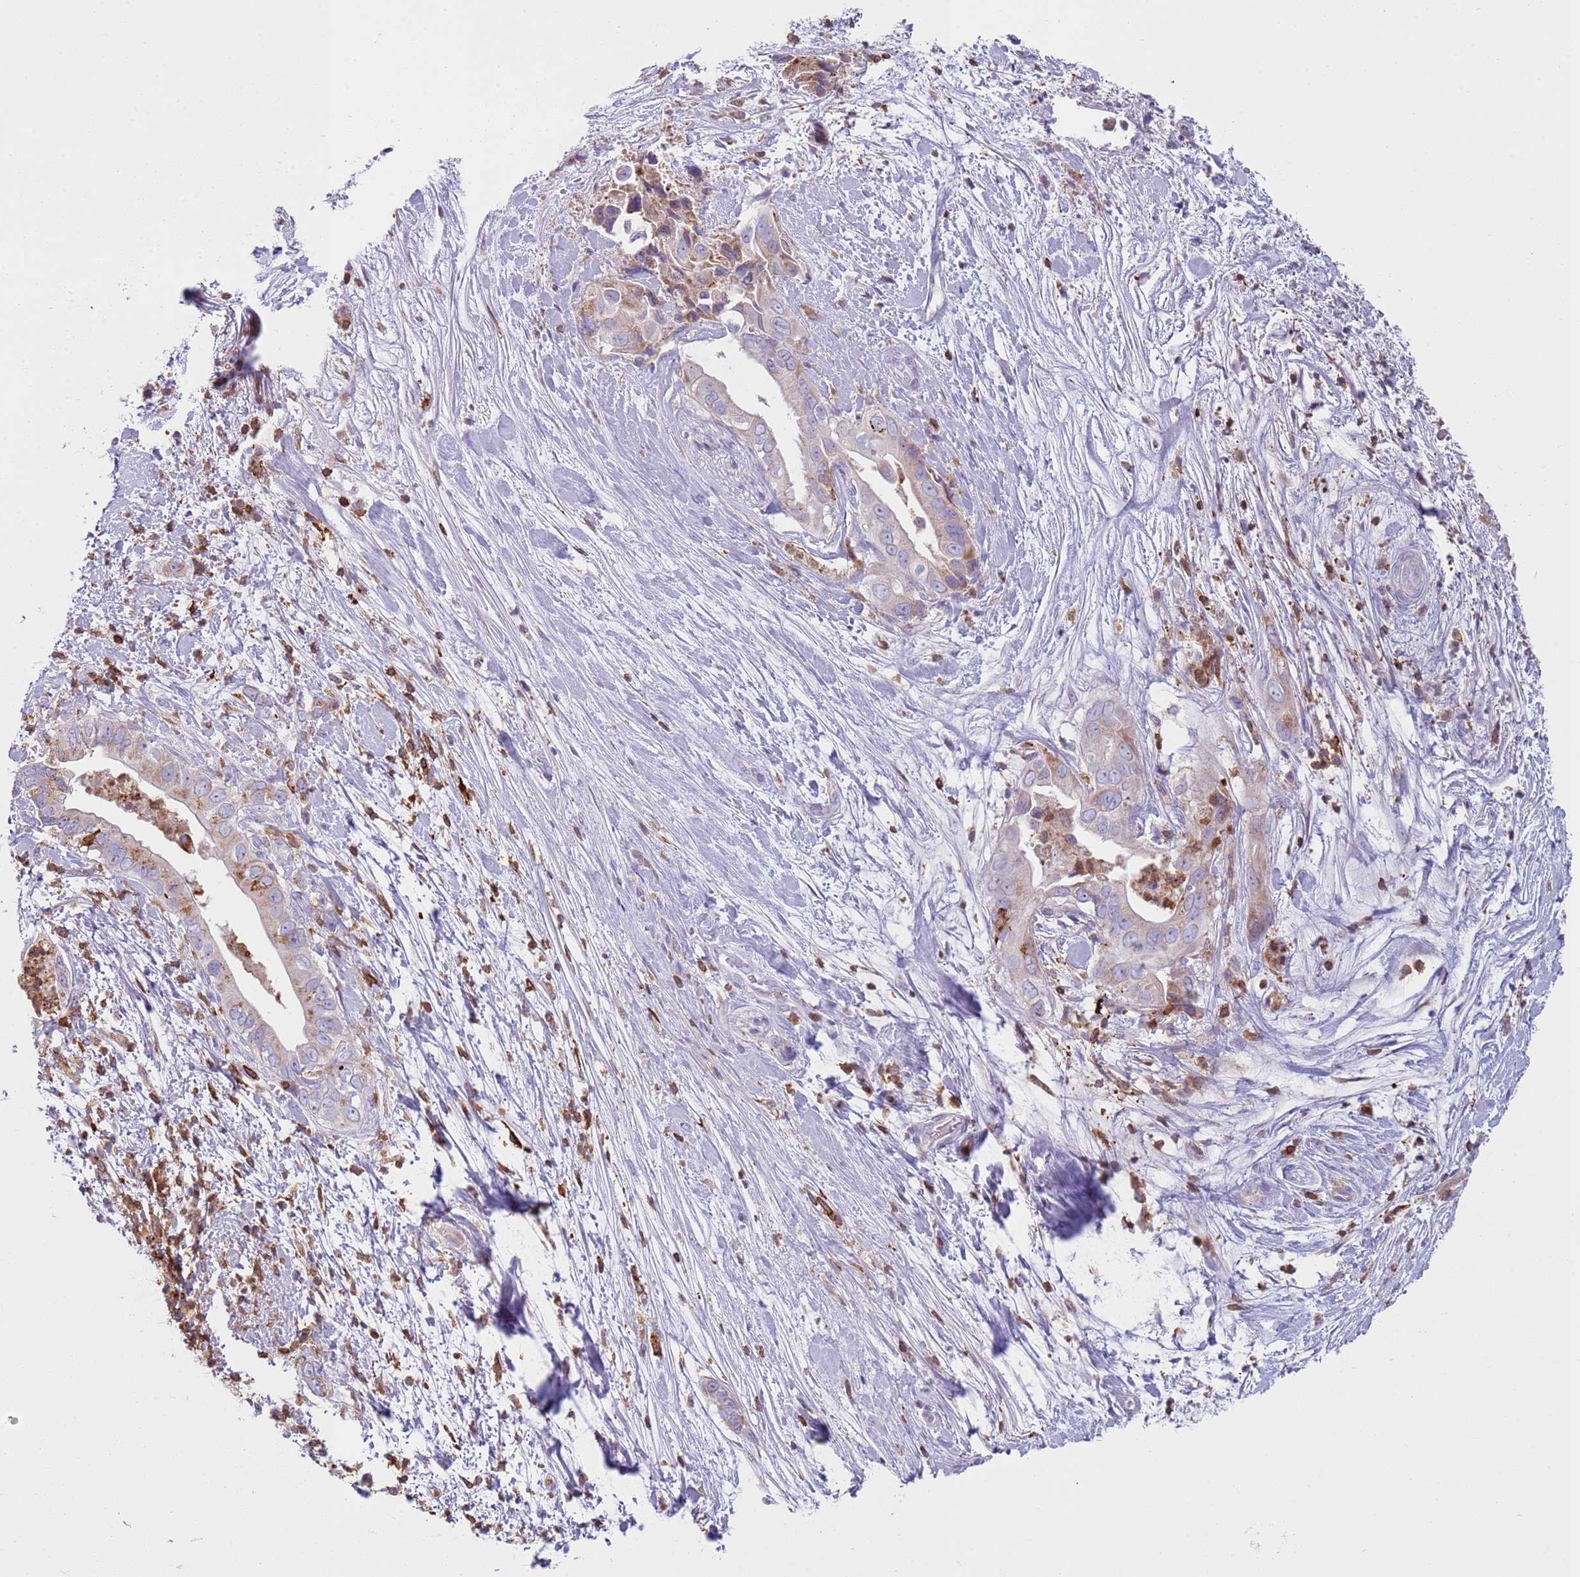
{"staining": {"intensity": "moderate", "quantity": "25%-75%", "location": "cytoplasmic/membranous"}, "tissue": "pancreatic cancer", "cell_type": "Tumor cells", "image_type": "cancer", "snomed": [{"axis": "morphology", "description": "Adenocarcinoma, NOS"}, {"axis": "topography", "description": "Pancreas"}], "caption": "DAB immunohistochemical staining of adenocarcinoma (pancreatic) reveals moderate cytoplasmic/membranous protein positivity in approximately 25%-75% of tumor cells.", "gene": "TTPAL", "patient": {"sex": "female", "age": 78}}